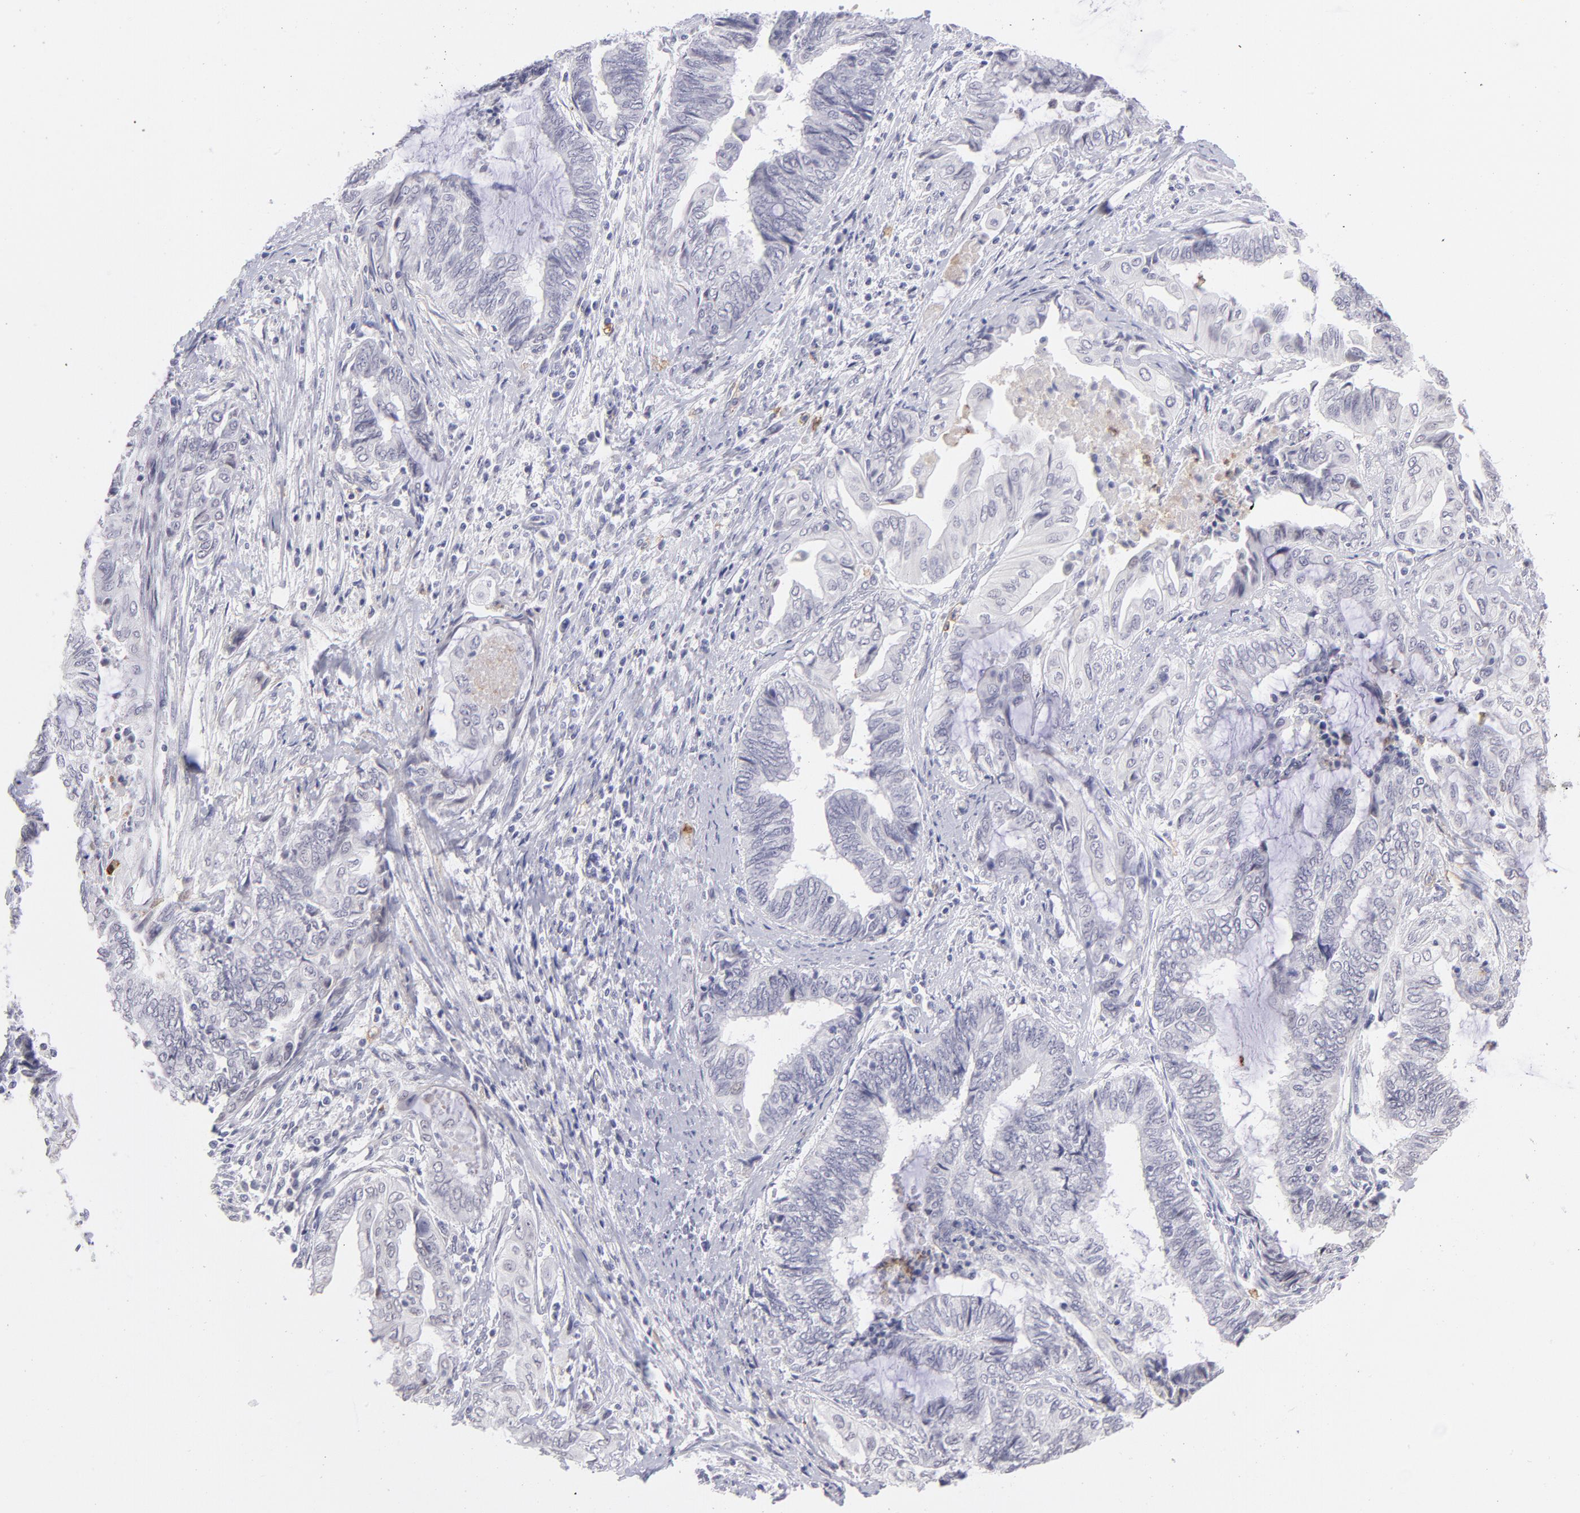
{"staining": {"intensity": "negative", "quantity": "none", "location": "none"}, "tissue": "endometrial cancer", "cell_type": "Tumor cells", "image_type": "cancer", "snomed": [{"axis": "morphology", "description": "Adenocarcinoma, NOS"}, {"axis": "topography", "description": "Uterus"}, {"axis": "topography", "description": "Endometrium"}], "caption": "IHC micrograph of adenocarcinoma (endometrial) stained for a protein (brown), which exhibits no expression in tumor cells.", "gene": "LTB4R", "patient": {"sex": "female", "age": 70}}